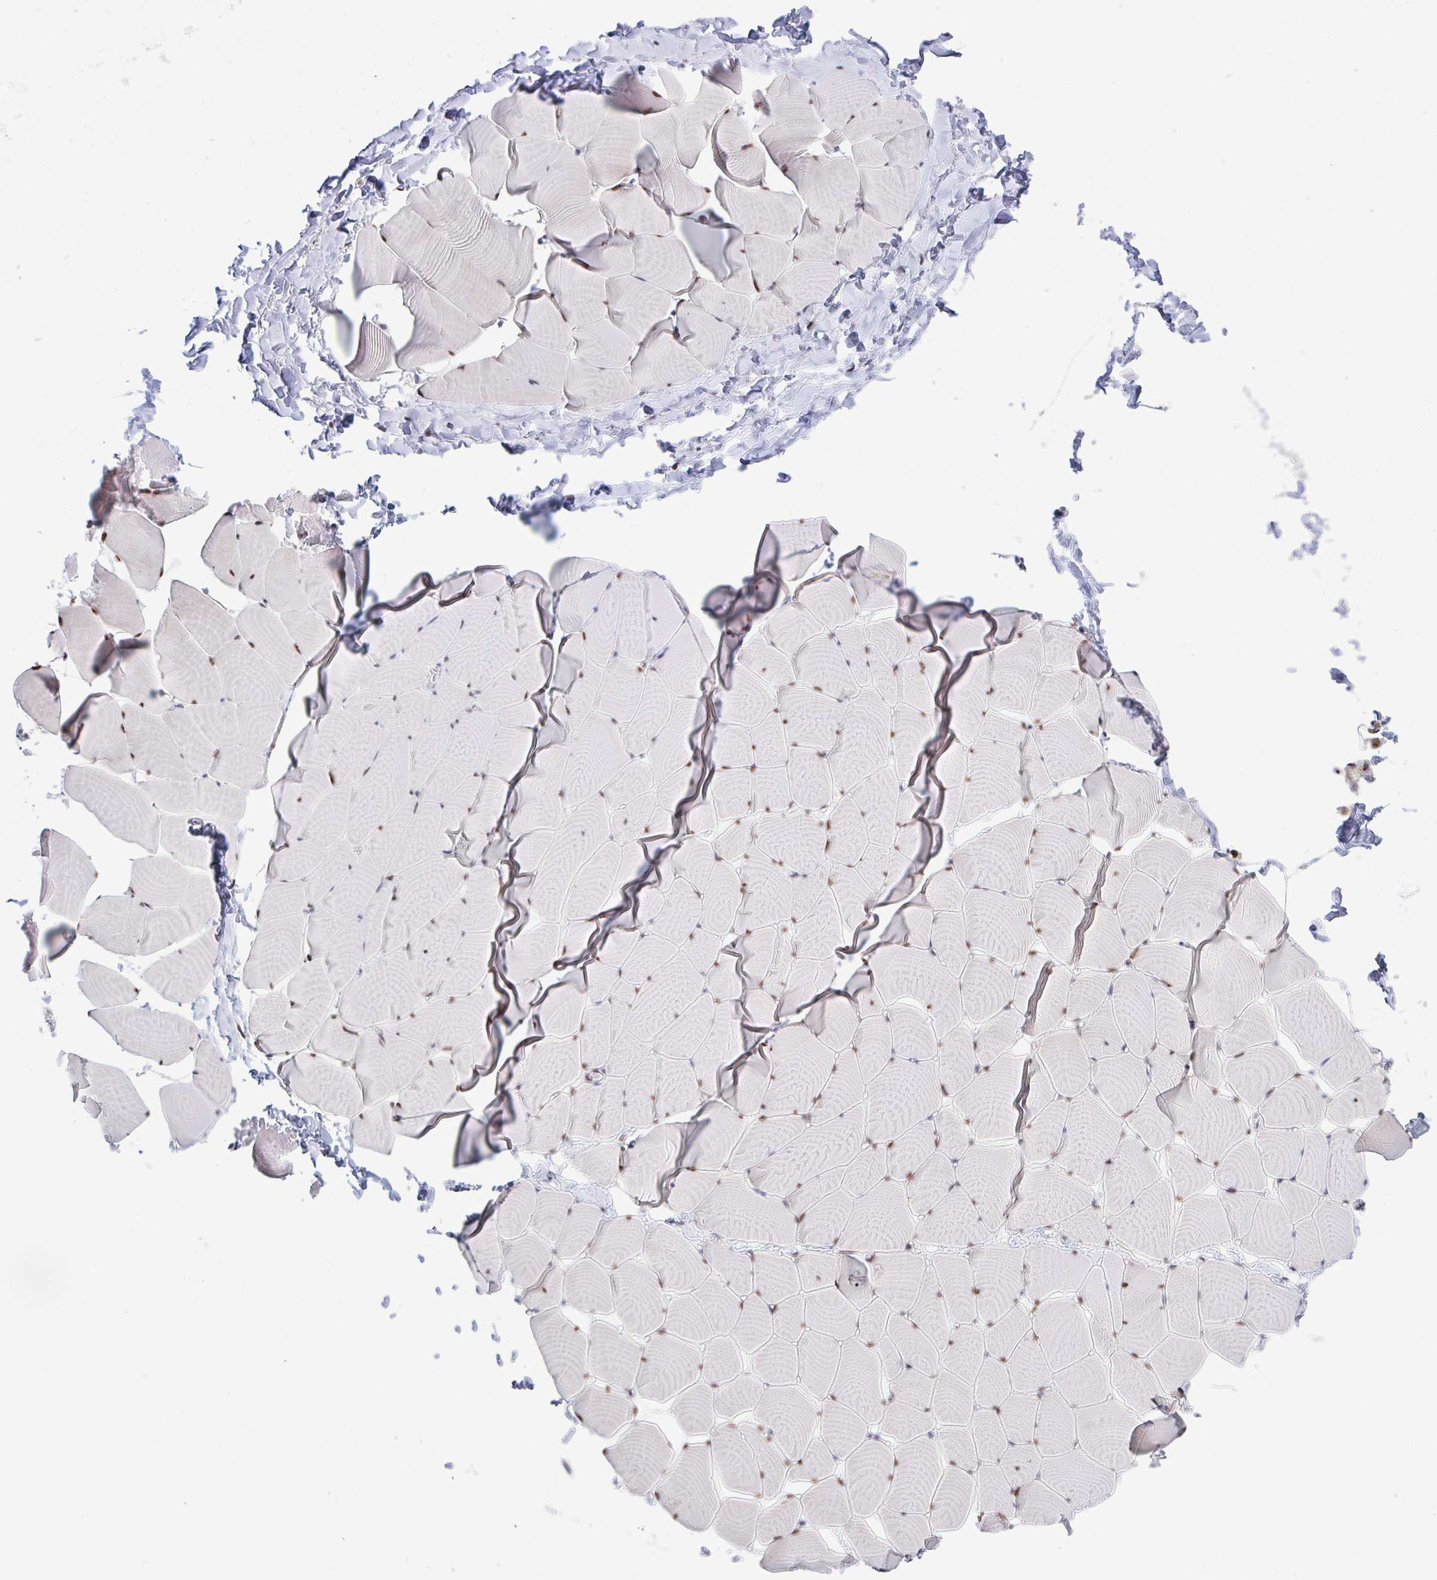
{"staining": {"intensity": "moderate", "quantity": ">75%", "location": "nuclear"}, "tissue": "skeletal muscle", "cell_type": "Myocytes", "image_type": "normal", "snomed": [{"axis": "morphology", "description": "Normal tissue, NOS"}, {"axis": "topography", "description": "Skeletal muscle"}], "caption": "Skeletal muscle stained with DAB immunohistochemistry reveals medium levels of moderate nuclear expression in about >75% of myocytes. (DAB (3,3'-diaminobenzidine) IHC, brown staining for protein, blue staining for nuclei).", "gene": "WBP11", "patient": {"sex": "male", "age": 25}}